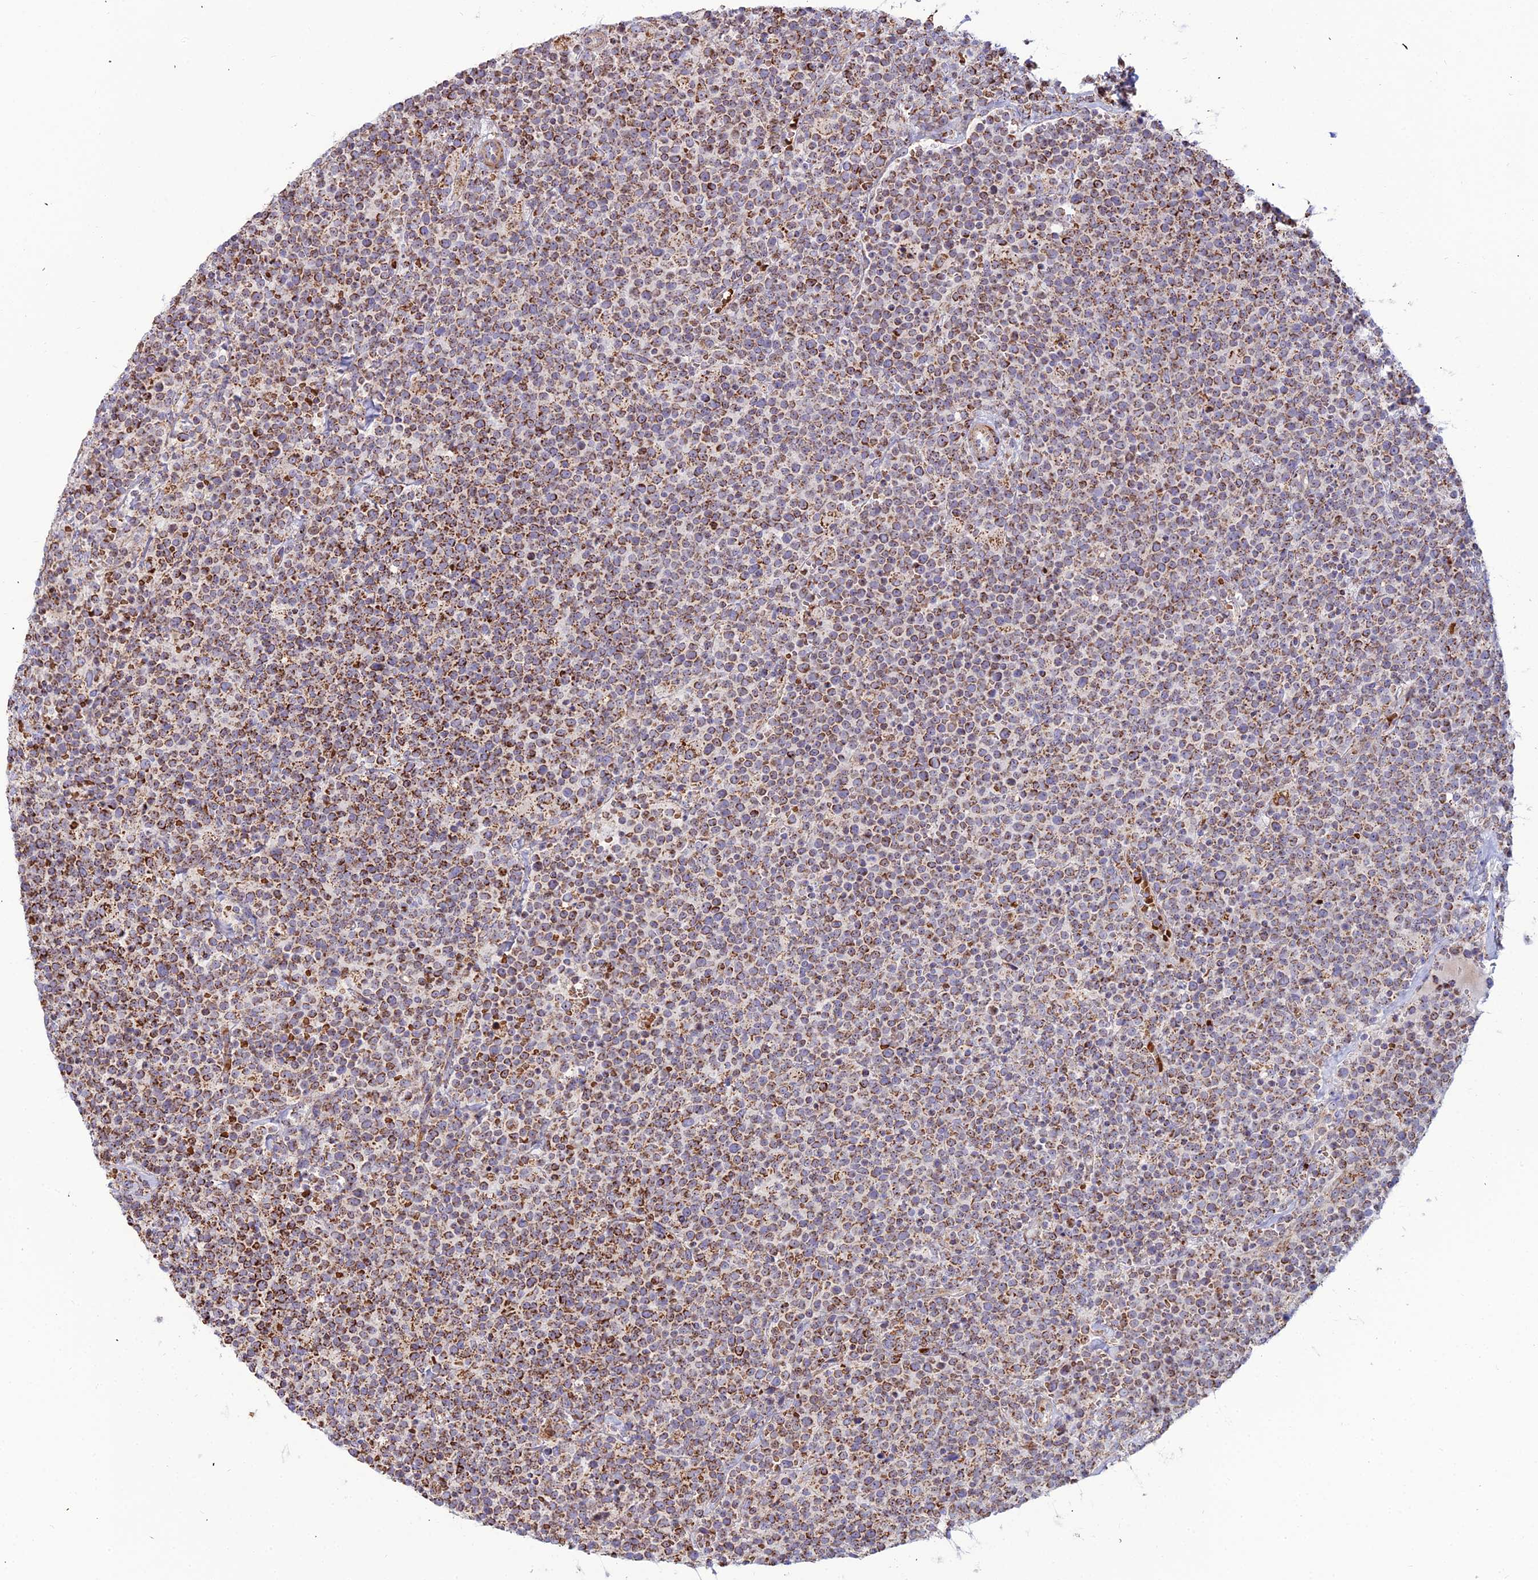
{"staining": {"intensity": "strong", "quantity": ">75%", "location": "cytoplasmic/membranous"}, "tissue": "lymphoma", "cell_type": "Tumor cells", "image_type": "cancer", "snomed": [{"axis": "morphology", "description": "Malignant lymphoma, non-Hodgkin's type, High grade"}, {"axis": "topography", "description": "Lymph node"}], "caption": "High-grade malignant lymphoma, non-Hodgkin's type stained with a brown dye demonstrates strong cytoplasmic/membranous positive expression in approximately >75% of tumor cells.", "gene": "SLC35F4", "patient": {"sex": "male", "age": 61}}